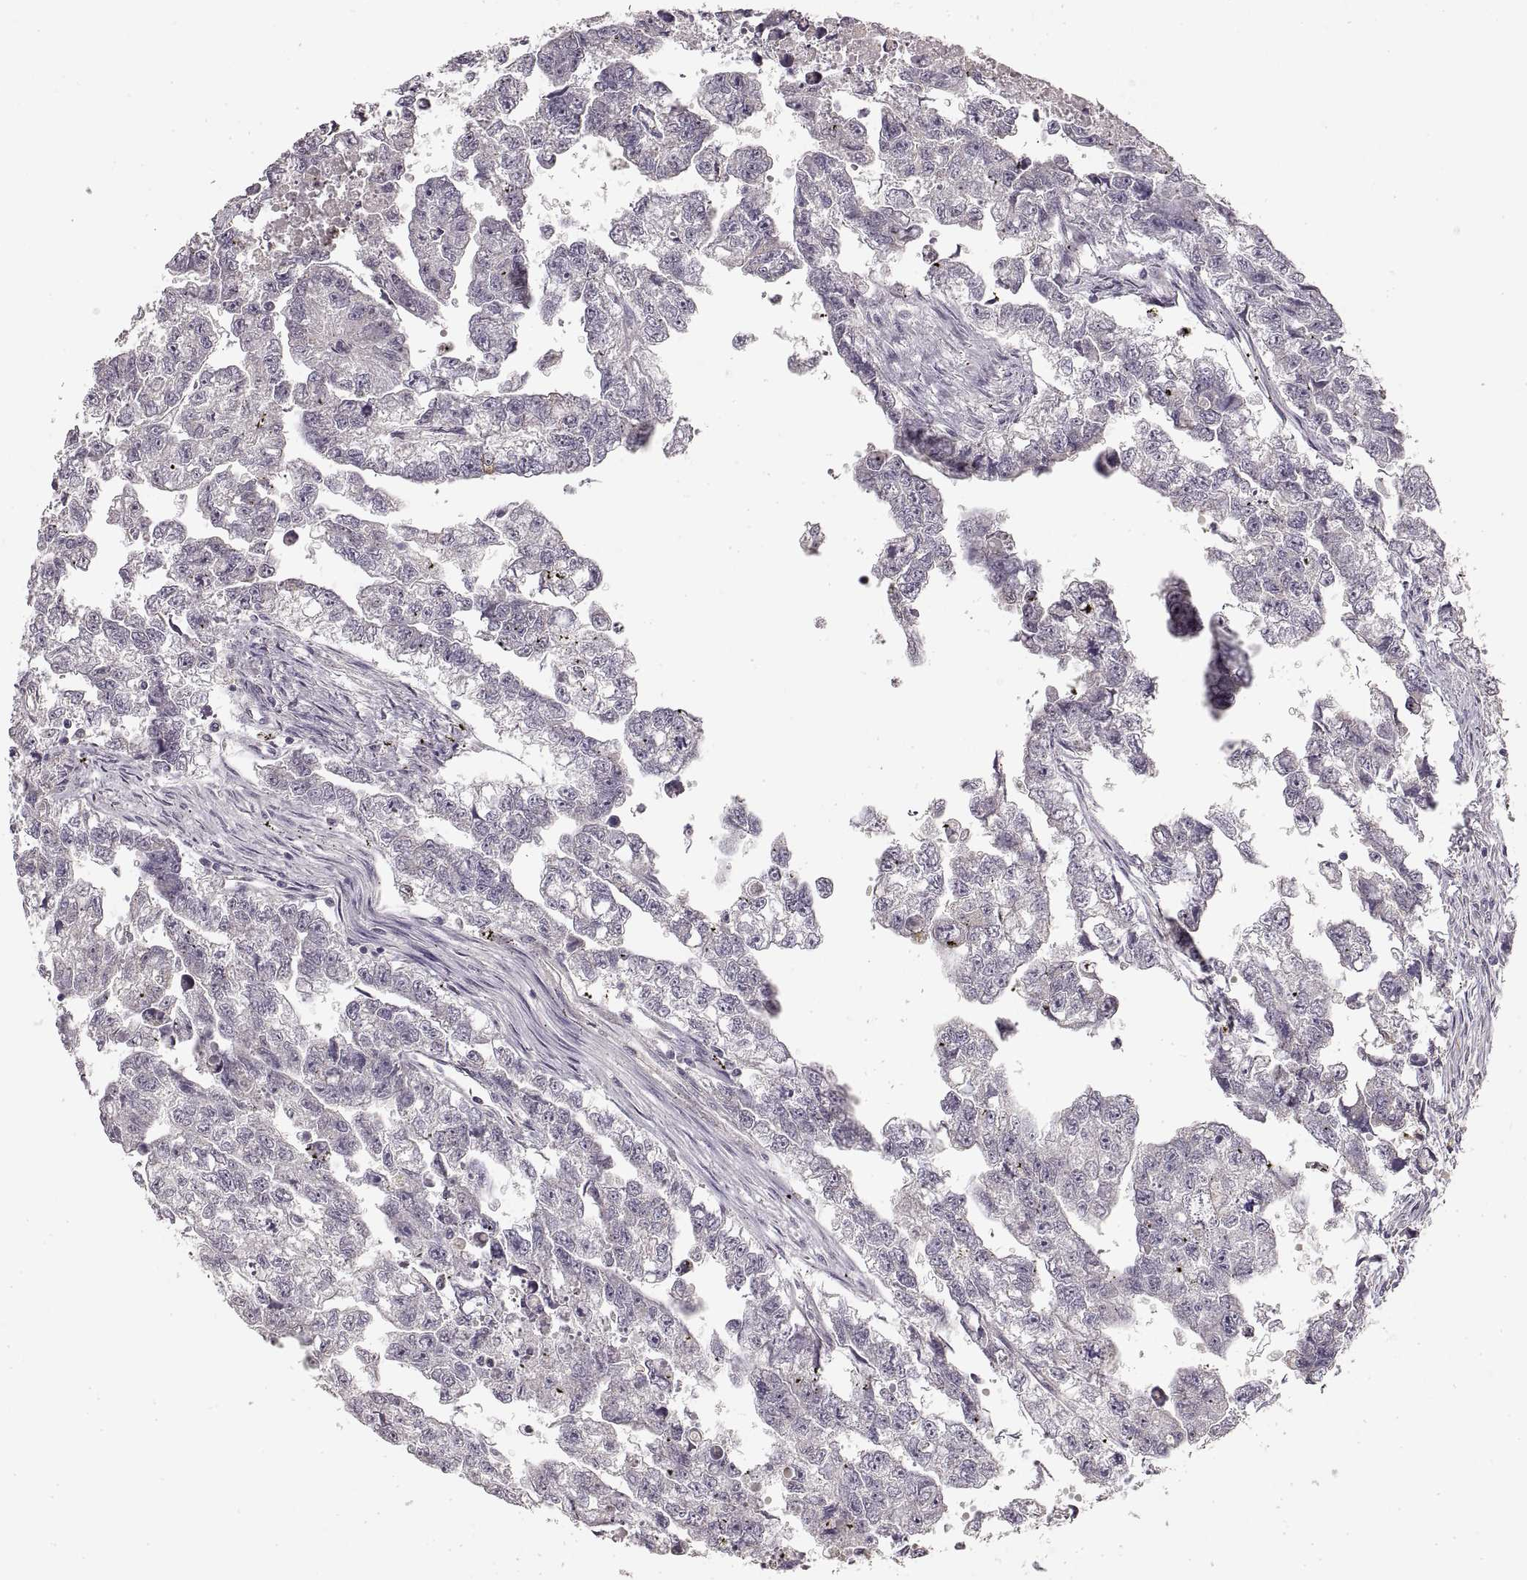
{"staining": {"intensity": "negative", "quantity": "none", "location": "none"}, "tissue": "testis cancer", "cell_type": "Tumor cells", "image_type": "cancer", "snomed": [{"axis": "morphology", "description": "Carcinoma, Embryonal, NOS"}, {"axis": "morphology", "description": "Teratoma, malignant, NOS"}, {"axis": "topography", "description": "Testis"}], "caption": "IHC of human embryonal carcinoma (testis) displays no positivity in tumor cells. (Immunohistochemistry (ihc), brightfield microscopy, high magnification).", "gene": "LAMC2", "patient": {"sex": "male", "age": 44}}